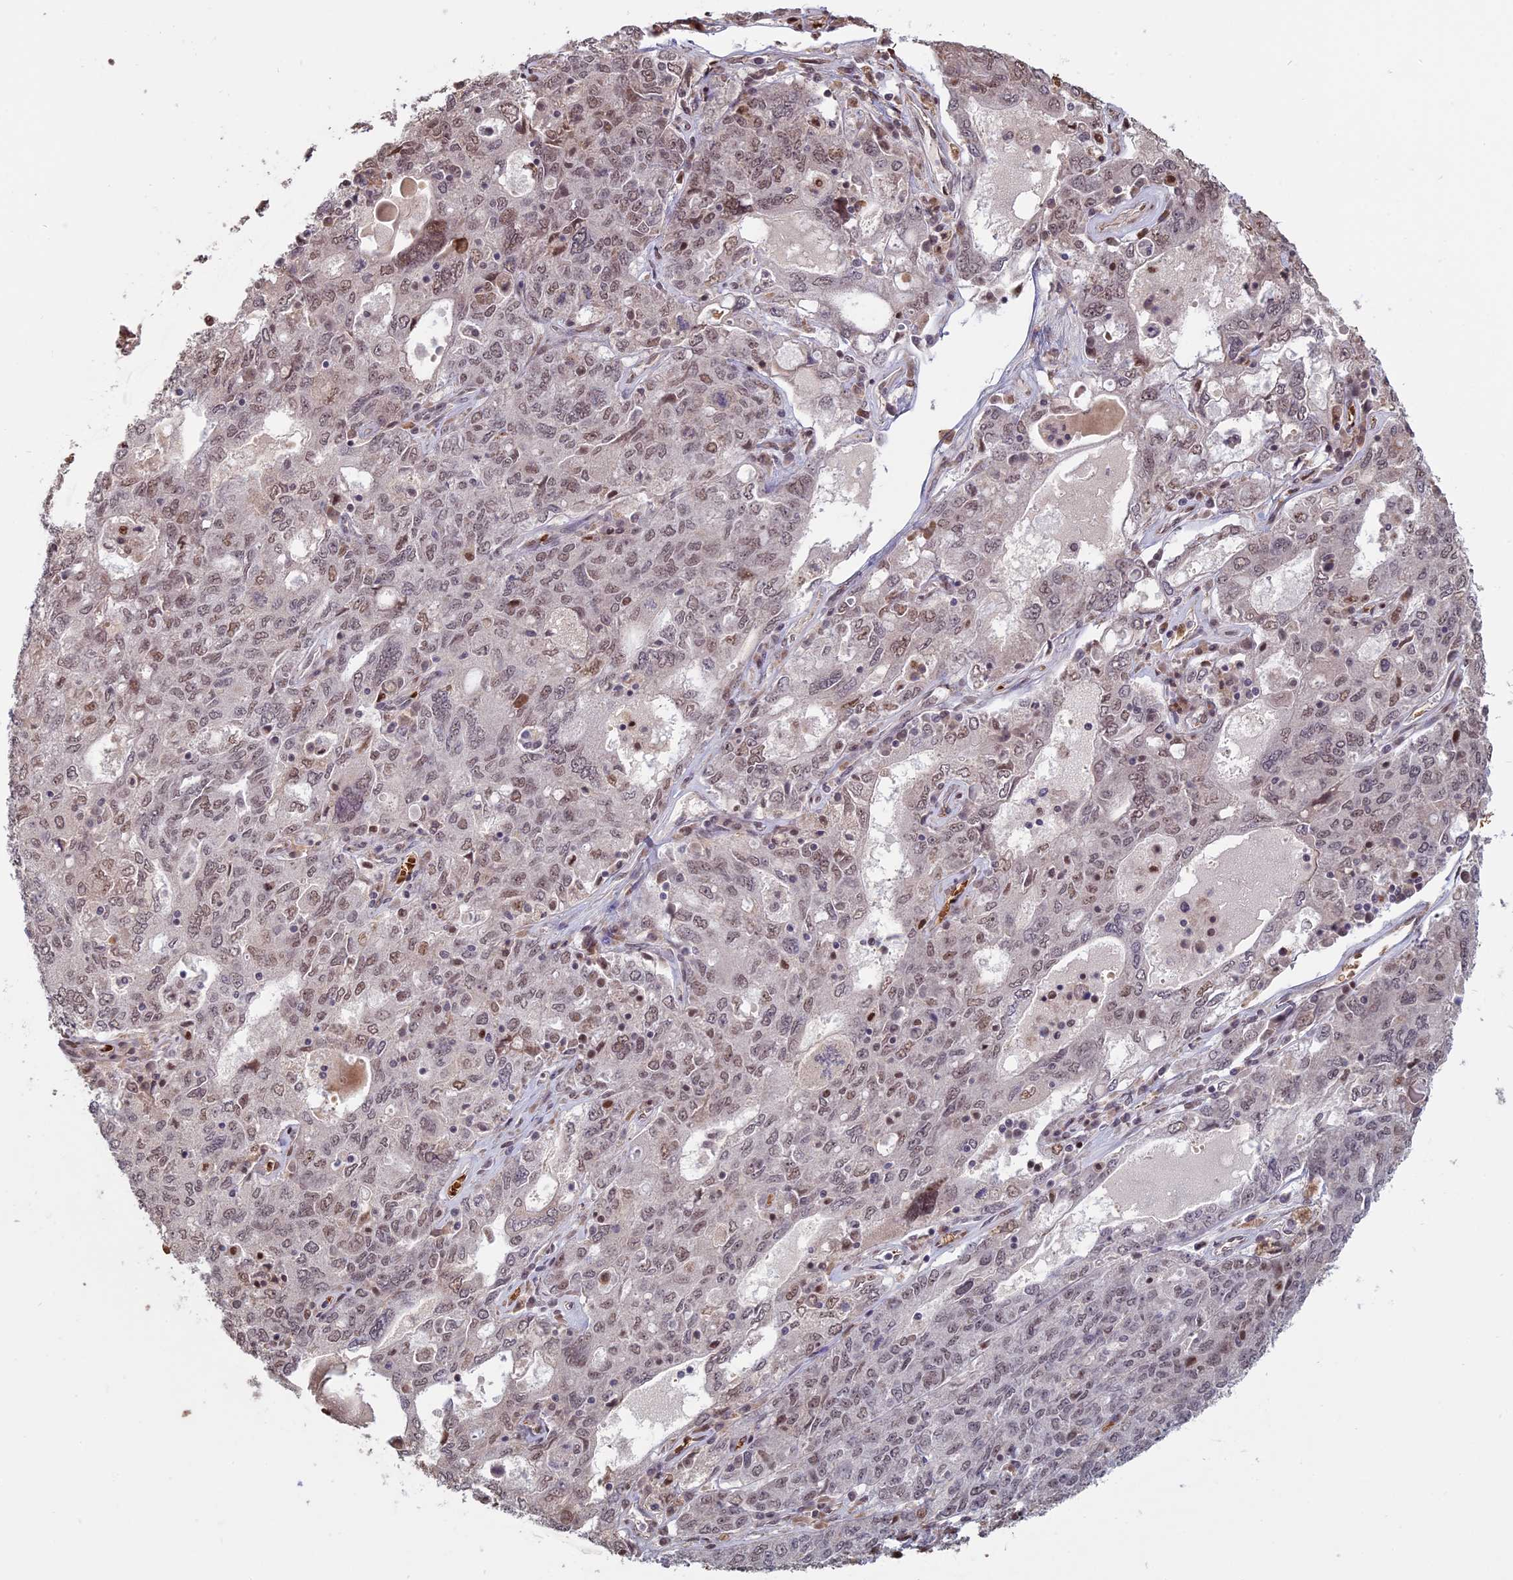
{"staining": {"intensity": "moderate", "quantity": "25%-75%", "location": "nuclear"}, "tissue": "ovarian cancer", "cell_type": "Tumor cells", "image_type": "cancer", "snomed": [{"axis": "morphology", "description": "Carcinoma, endometroid"}, {"axis": "topography", "description": "Ovary"}], "caption": "A high-resolution micrograph shows immunohistochemistry staining of endometroid carcinoma (ovarian), which demonstrates moderate nuclear staining in approximately 25%-75% of tumor cells.", "gene": "MFAP1", "patient": {"sex": "female", "age": 62}}